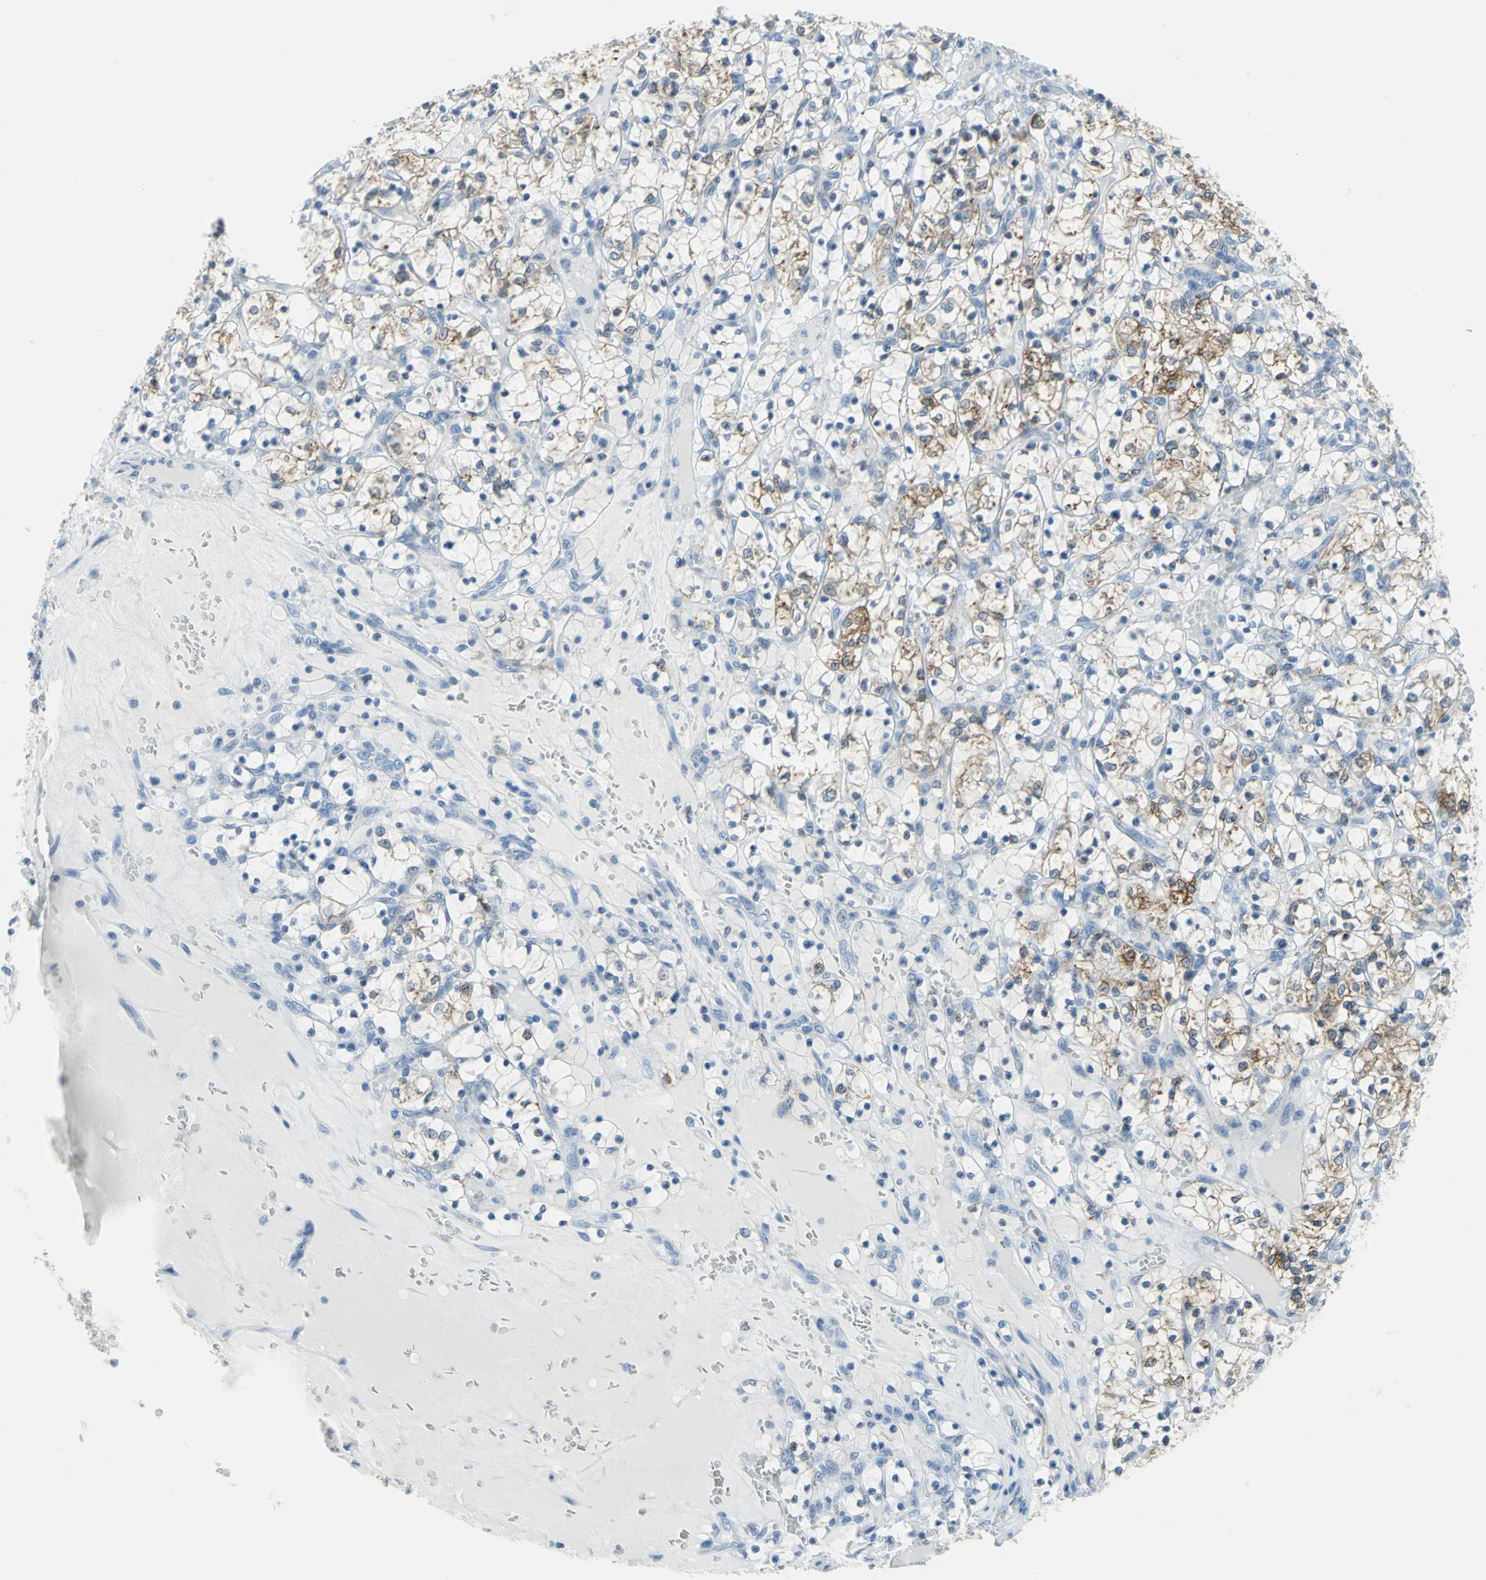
{"staining": {"intensity": "moderate", "quantity": "<25%", "location": "cytoplasmic/membranous"}, "tissue": "renal cancer", "cell_type": "Tumor cells", "image_type": "cancer", "snomed": [{"axis": "morphology", "description": "Adenocarcinoma, NOS"}, {"axis": "topography", "description": "Kidney"}], "caption": "Brown immunohistochemical staining in renal cancer reveals moderate cytoplasmic/membranous staining in about <25% of tumor cells.", "gene": "CYB5A", "patient": {"sex": "female", "age": 69}}